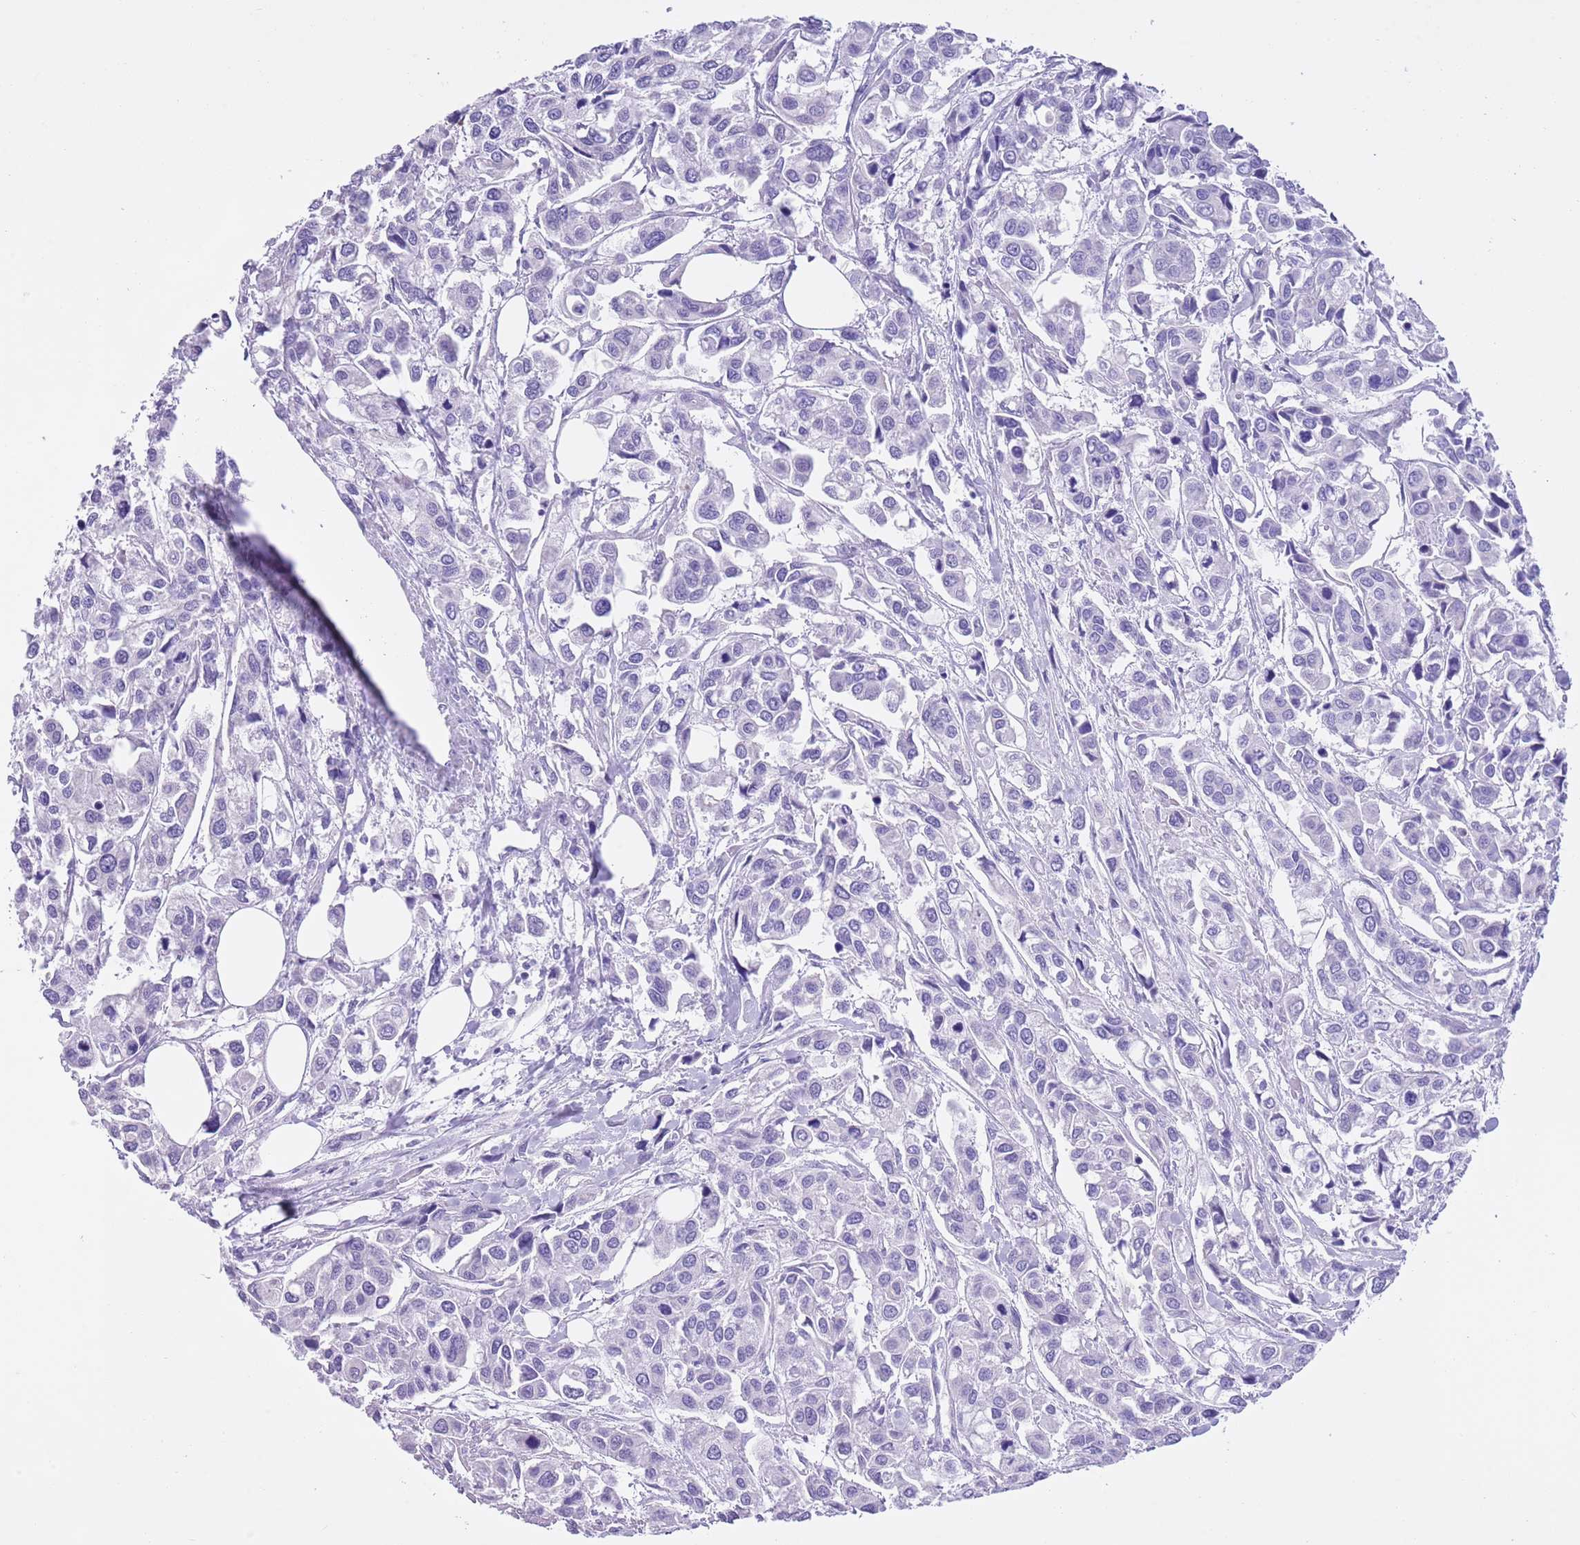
{"staining": {"intensity": "negative", "quantity": "none", "location": "none"}, "tissue": "urothelial cancer", "cell_type": "Tumor cells", "image_type": "cancer", "snomed": [{"axis": "morphology", "description": "Urothelial carcinoma, High grade"}, {"axis": "topography", "description": "Urinary bladder"}], "caption": "Tumor cells are negative for brown protein staining in urothelial cancer.", "gene": "TMEM185B", "patient": {"sex": "male", "age": 67}}